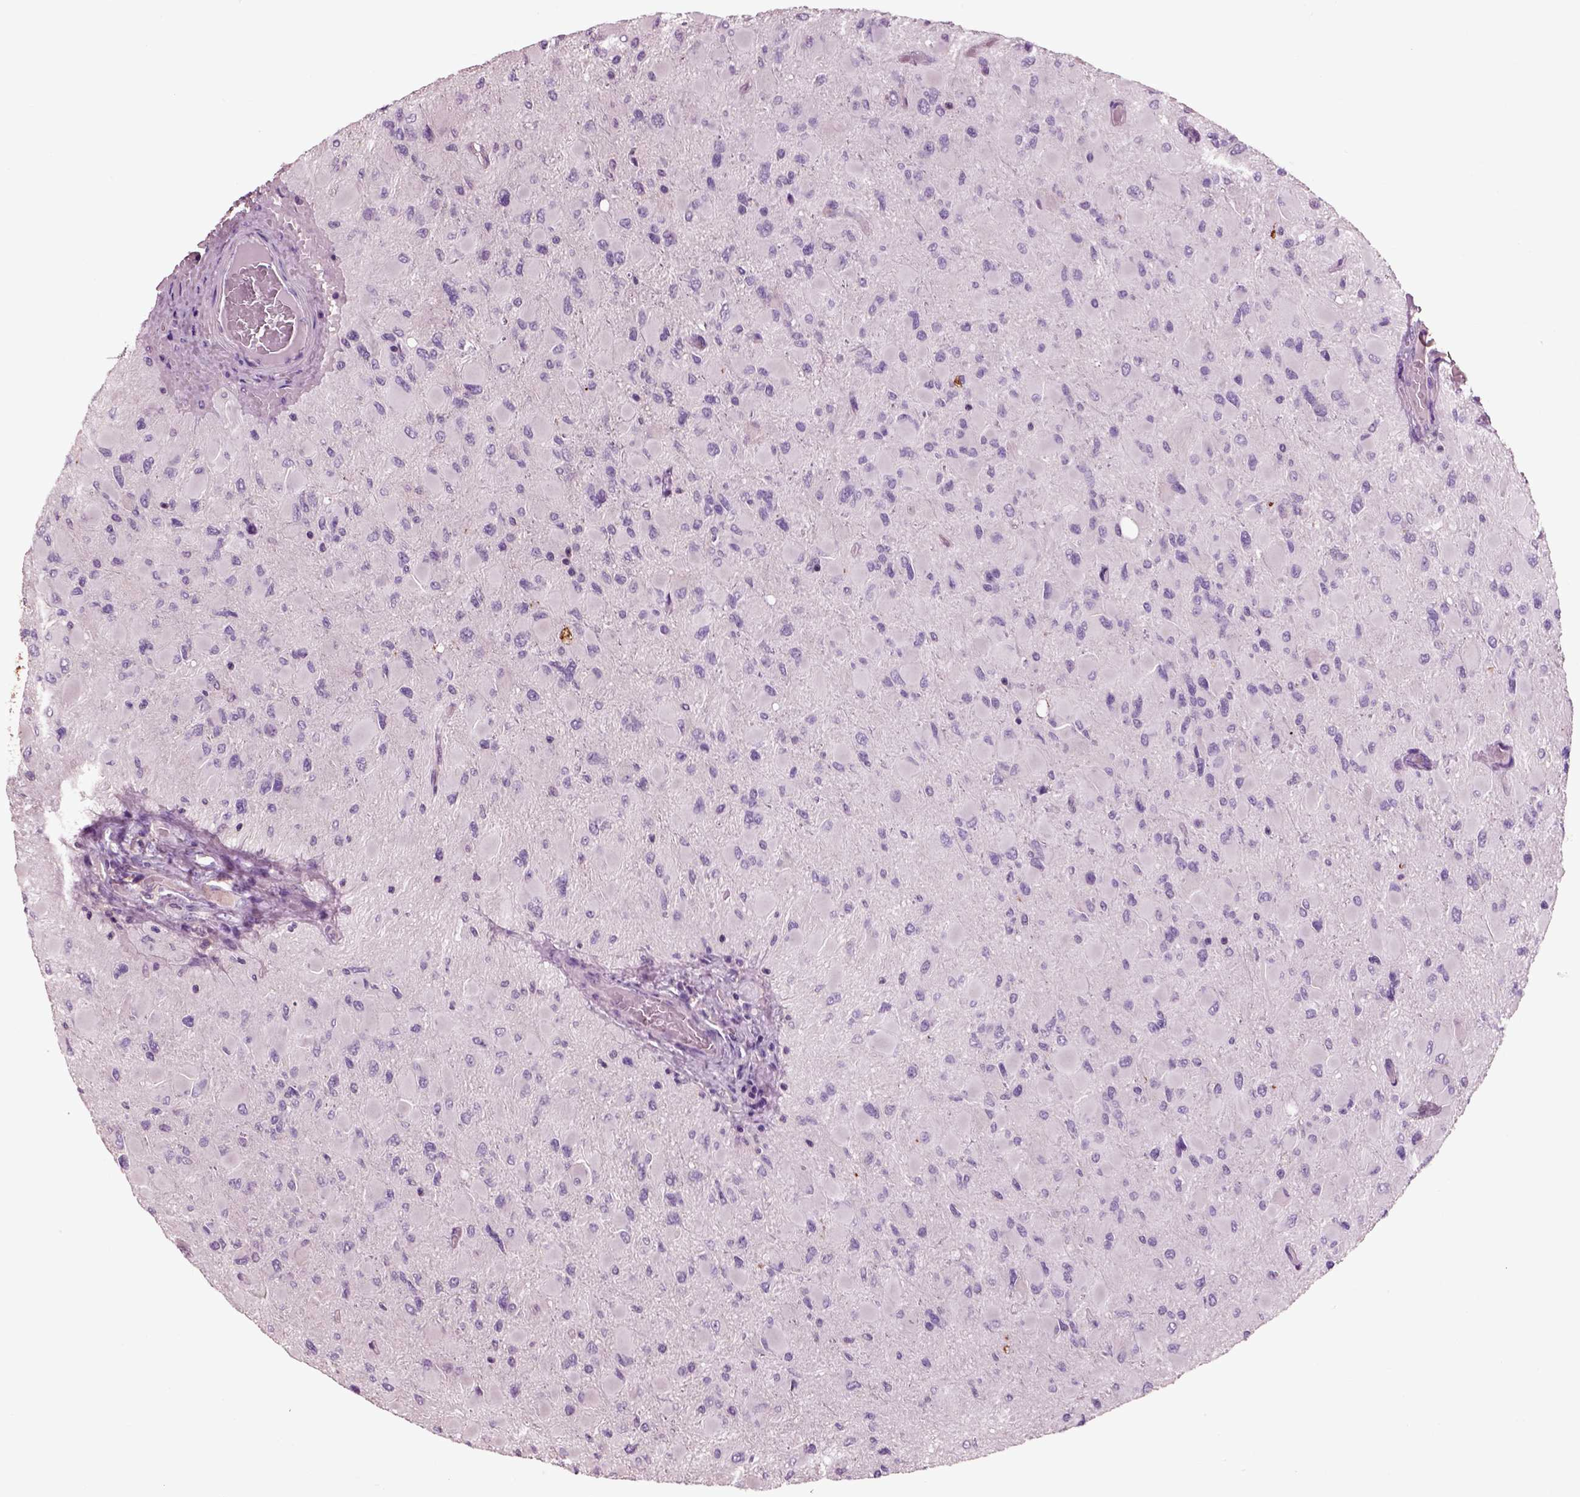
{"staining": {"intensity": "negative", "quantity": "none", "location": "none"}, "tissue": "glioma", "cell_type": "Tumor cells", "image_type": "cancer", "snomed": [{"axis": "morphology", "description": "Glioma, malignant, High grade"}, {"axis": "topography", "description": "Cerebral cortex"}], "caption": "Micrograph shows no protein positivity in tumor cells of malignant high-grade glioma tissue.", "gene": "CHGB", "patient": {"sex": "female", "age": 36}}